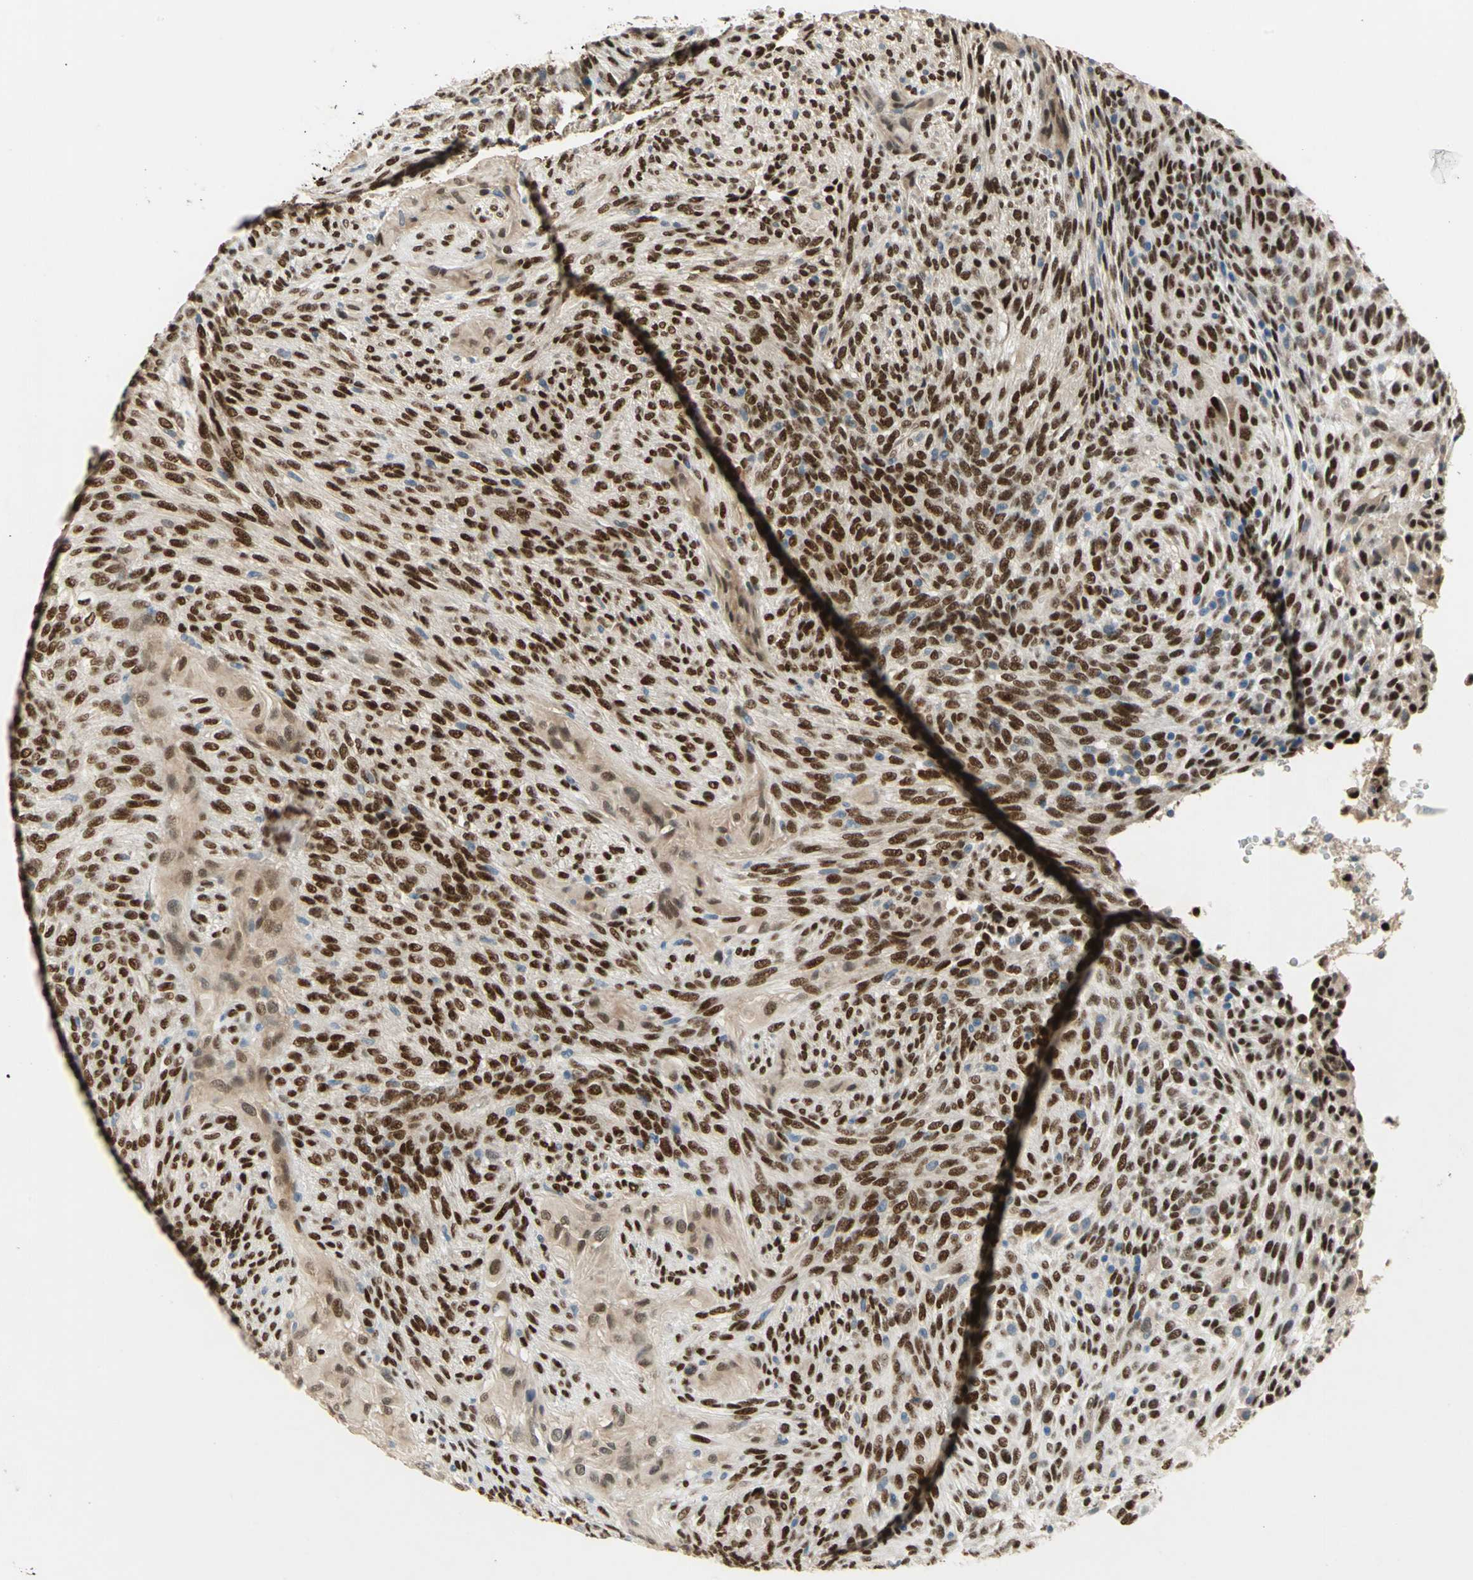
{"staining": {"intensity": "strong", "quantity": ">75%", "location": "cytoplasmic/membranous,nuclear"}, "tissue": "glioma", "cell_type": "Tumor cells", "image_type": "cancer", "snomed": [{"axis": "morphology", "description": "Glioma, malignant, High grade"}, {"axis": "topography", "description": "Cerebral cortex"}], "caption": "High-grade glioma (malignant) stained with immunohistochemistry (IHC) exhibits strong cytoplasmic/membranous and nuclear expression in approximately >75% of tumor cells. The staining is performed using DAB (3,3'-diaminobenzidine) brown chromogen to label protein expression. The nuclei are counter-stained blue using hematoxylin.", "gene": "RBFOX2", "patient": {"sex": "female", "age": 55}}